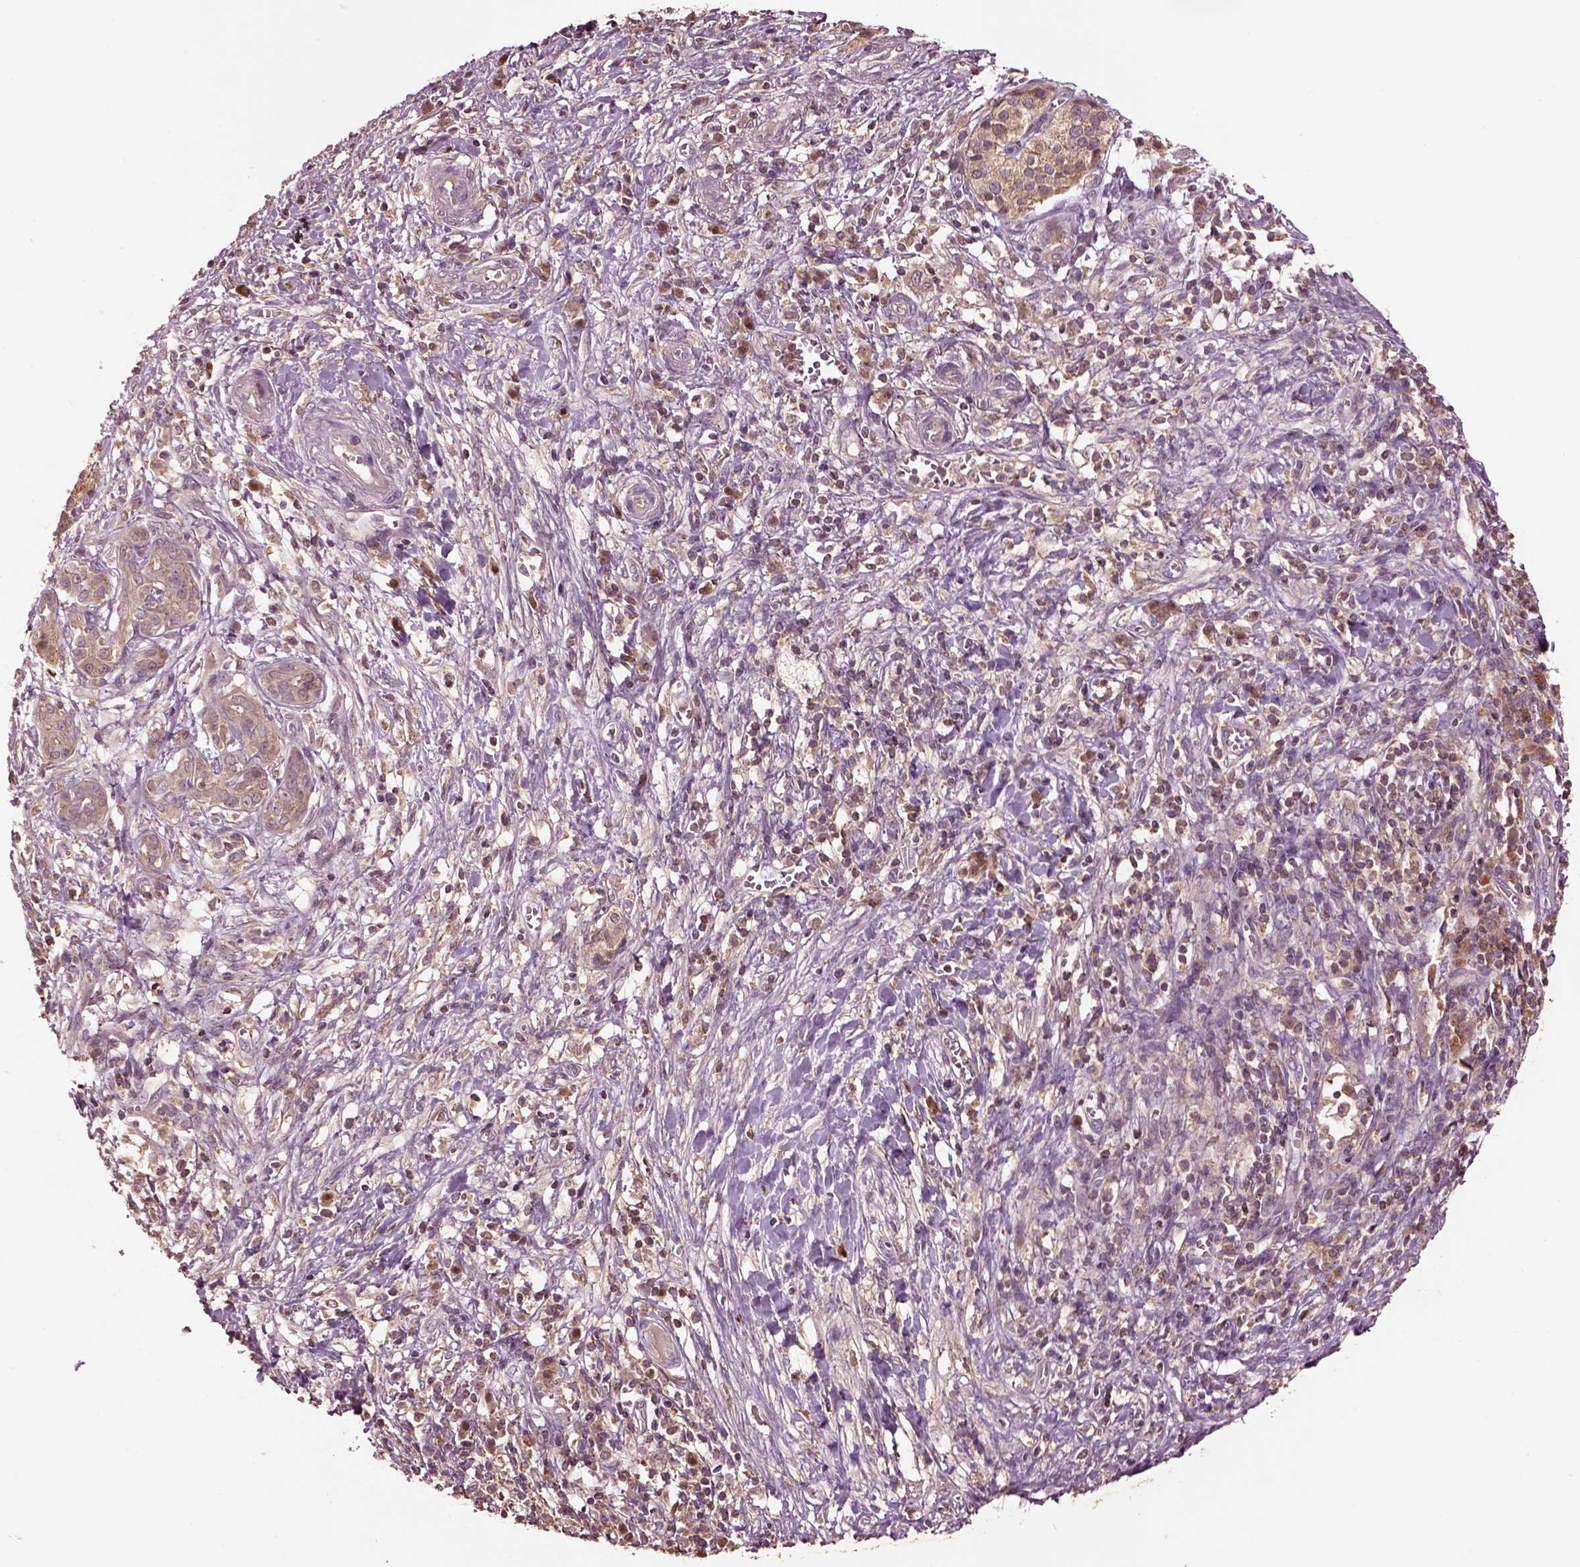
{"staining": {"intensity": "weak", "quantity": ">75%", "location": "cytoplasmic/membranous"}, "tissue": "pancreatic cancer", "cell_type": "Tumor cells", "image_type": "cancer", "snomed": [{"axis": "morphology", "description": "Adenocarcinoma, NOS"}, {"axis": "topography", "description": "Pancreas"}], "caption": "Weak cytoplasmic/membranous protein staining is present in approximately >75% of tumor cells in pancreatic cancer (adenocarcinoma).", "gene": "MTHFS", "patient": {"sex": "male", "age": 61}}